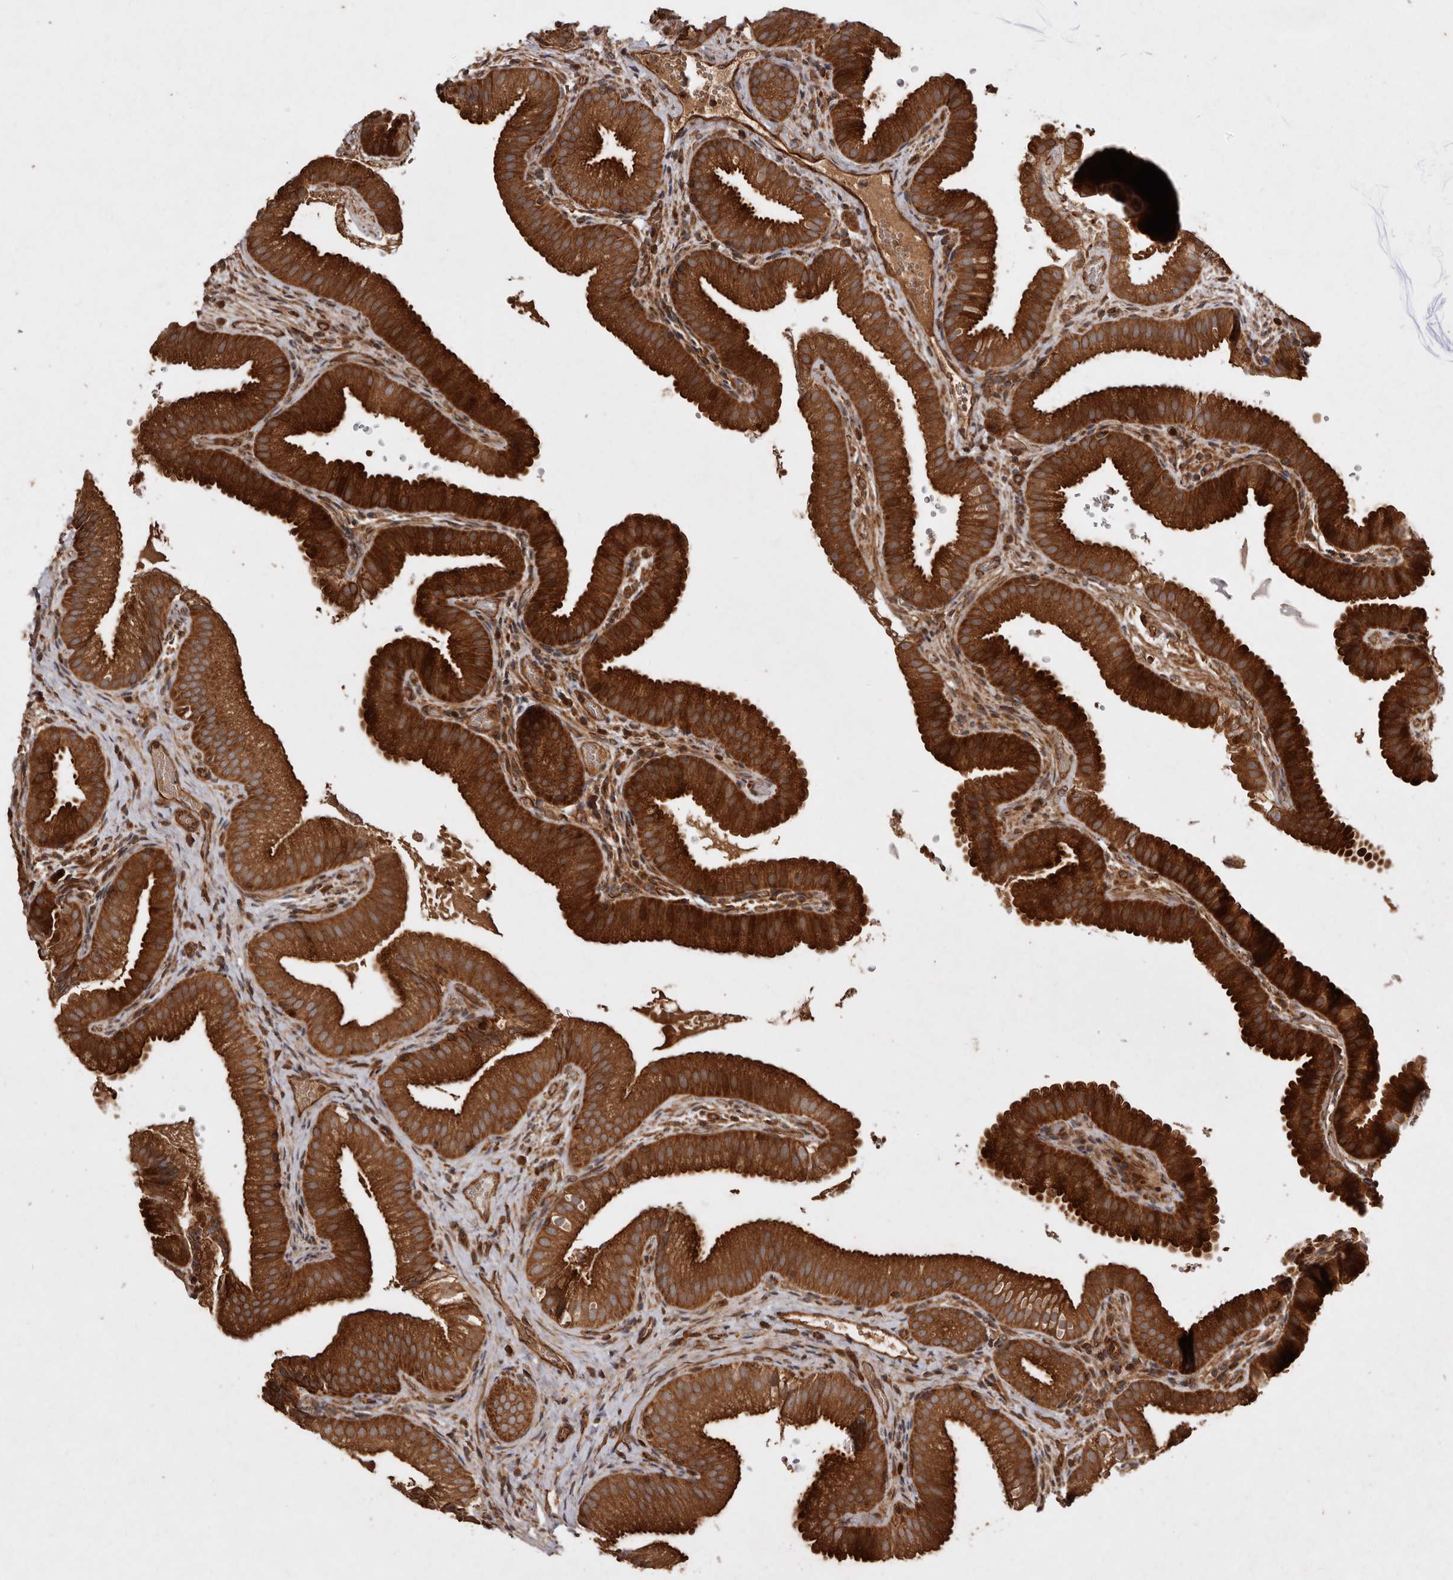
{"staining": {"intensity": "strong", "quantity": ">75%", "location": "cytoplasmic/membranous"}, "tissue": "gallbladder", "cell_type": "Glandular cells", "image_type": "normal", "snomed": [{"axis": "morphology", "description": "Normal tissue, NOS"}, {"axis": "topography", "description": "Gallbladder"}], "caption": "Immunohistochemistry (IHC) of normal gallbladder displays high levels of strong cytoplasmic/membranous expression in approximately >75% of glandular cells.", "gene": "STK36", "patient": {"sex": "female", "age": 30}}